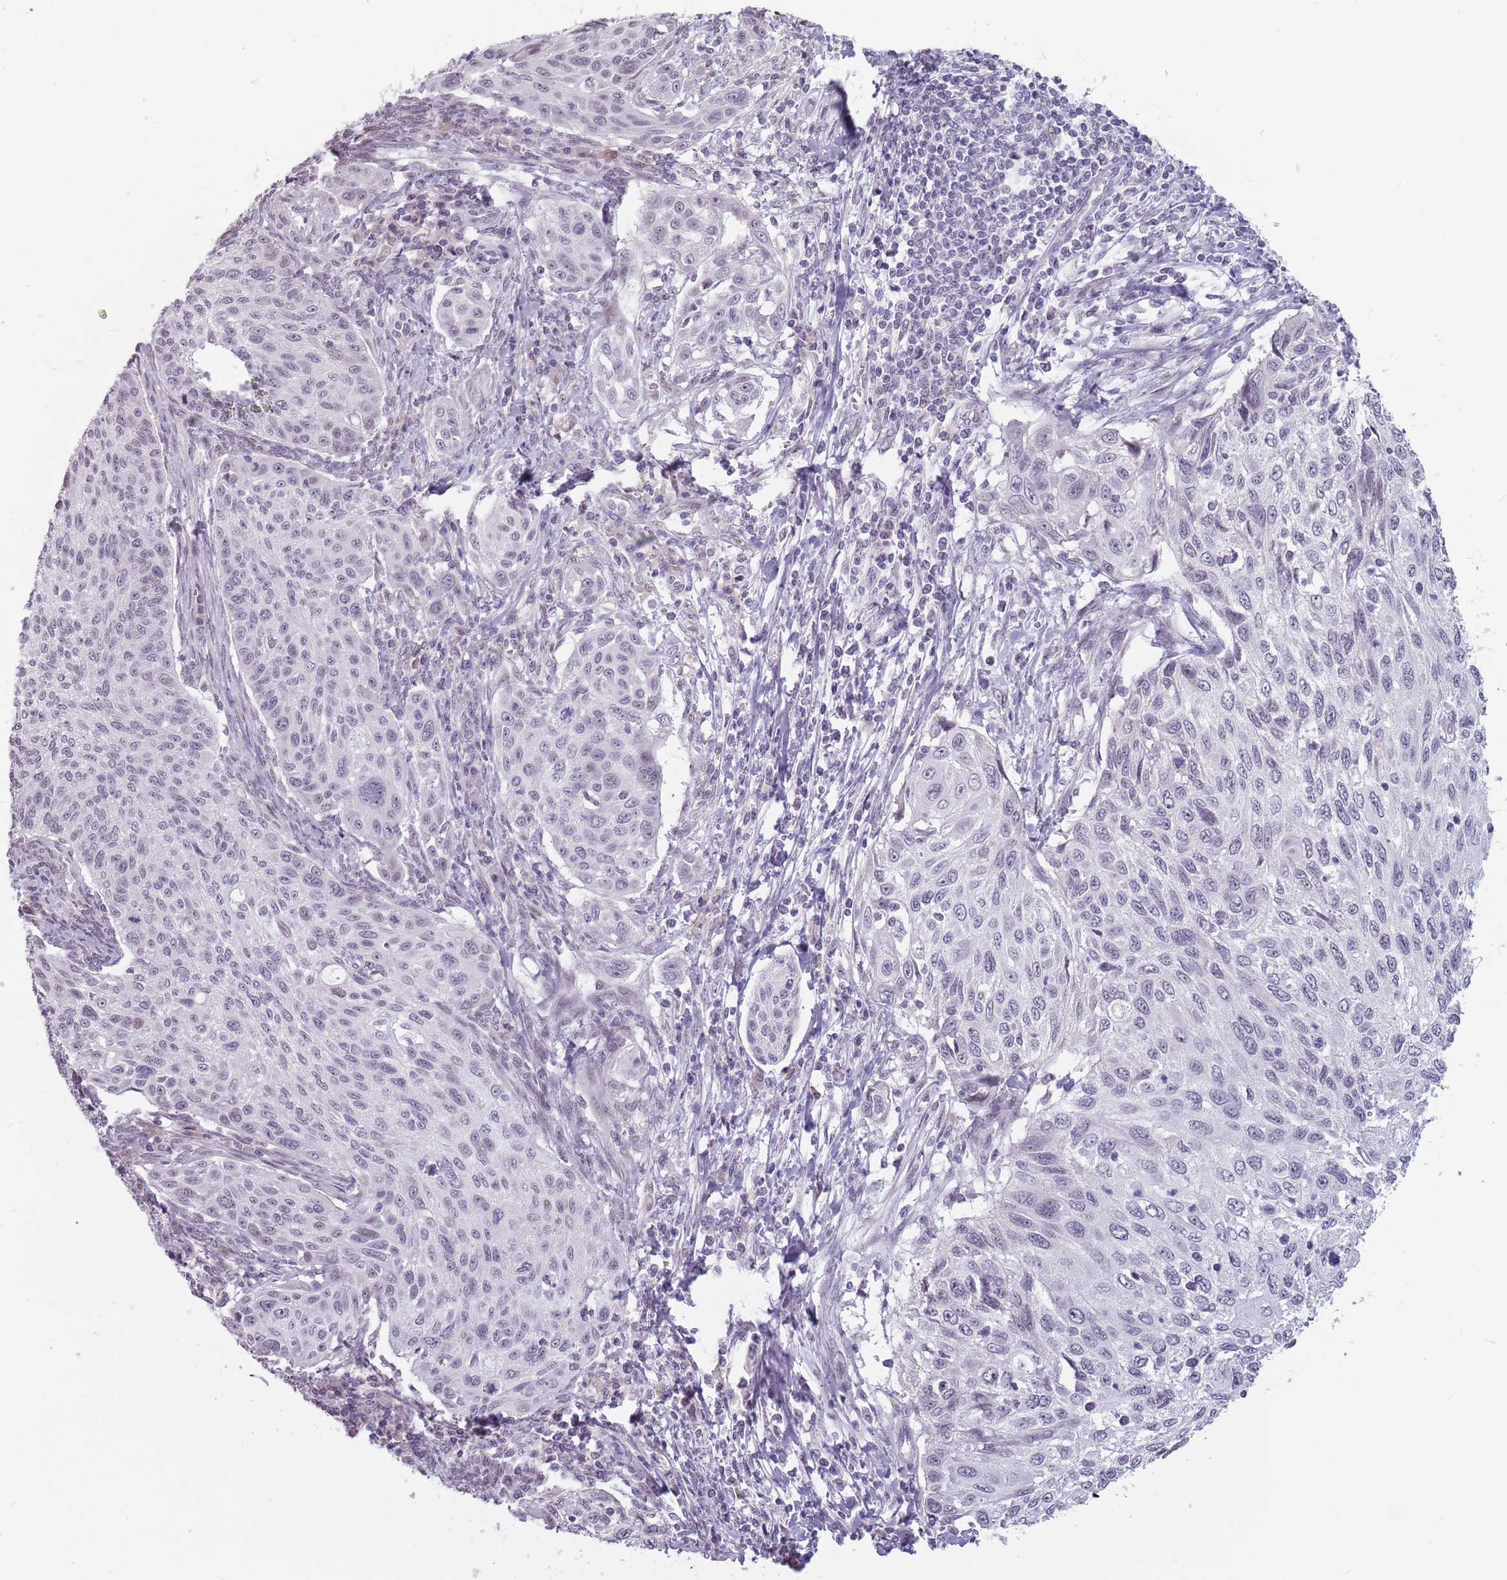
{"staining": {"intensity": "negative", "quantity": "none", "location": "none"}, "tissue": "cervical cancer", "cell_type": "Tumor cells", "image_type": "cancer", "snomed": [{"axis": "morphology", "description": "Squamous cell carcinoma, NOS"}, {"axis": "topography", "description": "Cervix"}], "caption": "An image of cervical squamous cell carcinoma stained for a protein exhibits no brown staining in tumor cells.", "gene": "PTCHD1", "patient": {"sex": "female", "age": 70}}